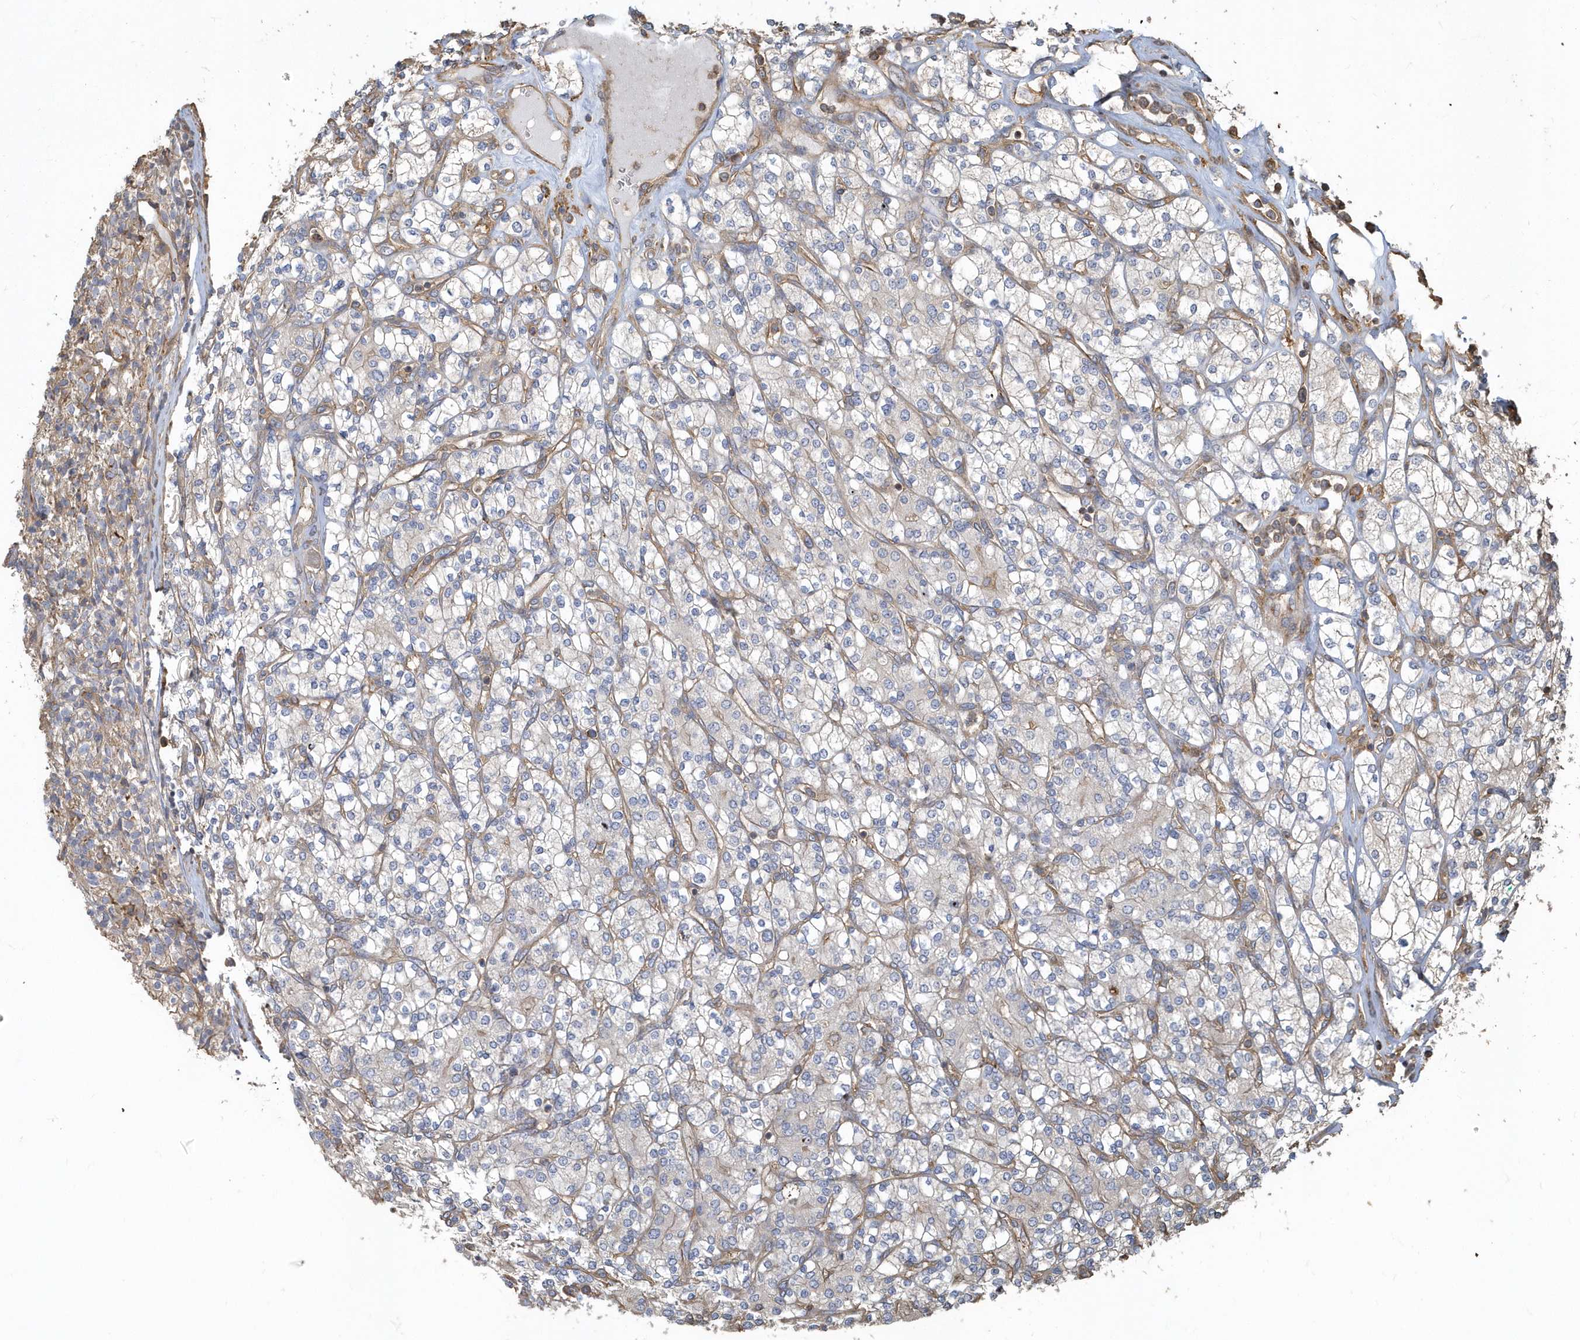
{"staining": {"intensity": "moderate", "quantity": ">75%", "location": "cytoplasmic/membranous"}, "tissue": "renal cancer", "cell_type": "Tumor cells", "image_type": "cancer", "snomed": [{"axis": "morphology", "description": "Adenocarcinoma, NOS"}, {"axis": "topography", "description": "Kidney"}], "caption": "Immunohistochemistry staining of renal cancer (adenocarcinoma), which shows medium levels of moderate cytoplasmic/membranous positivity in approximately >75% of tumor cells indicating moderate cytoplasmic/membranous protein expression. The staining was performed using DAB (3,3'-diaminobenzidine) (brown) for protein detection and nuclei were counterstained in hematoxylin (blue).", "gene": "TRAIP", "patient": {"sex": "male", "age": 77}}